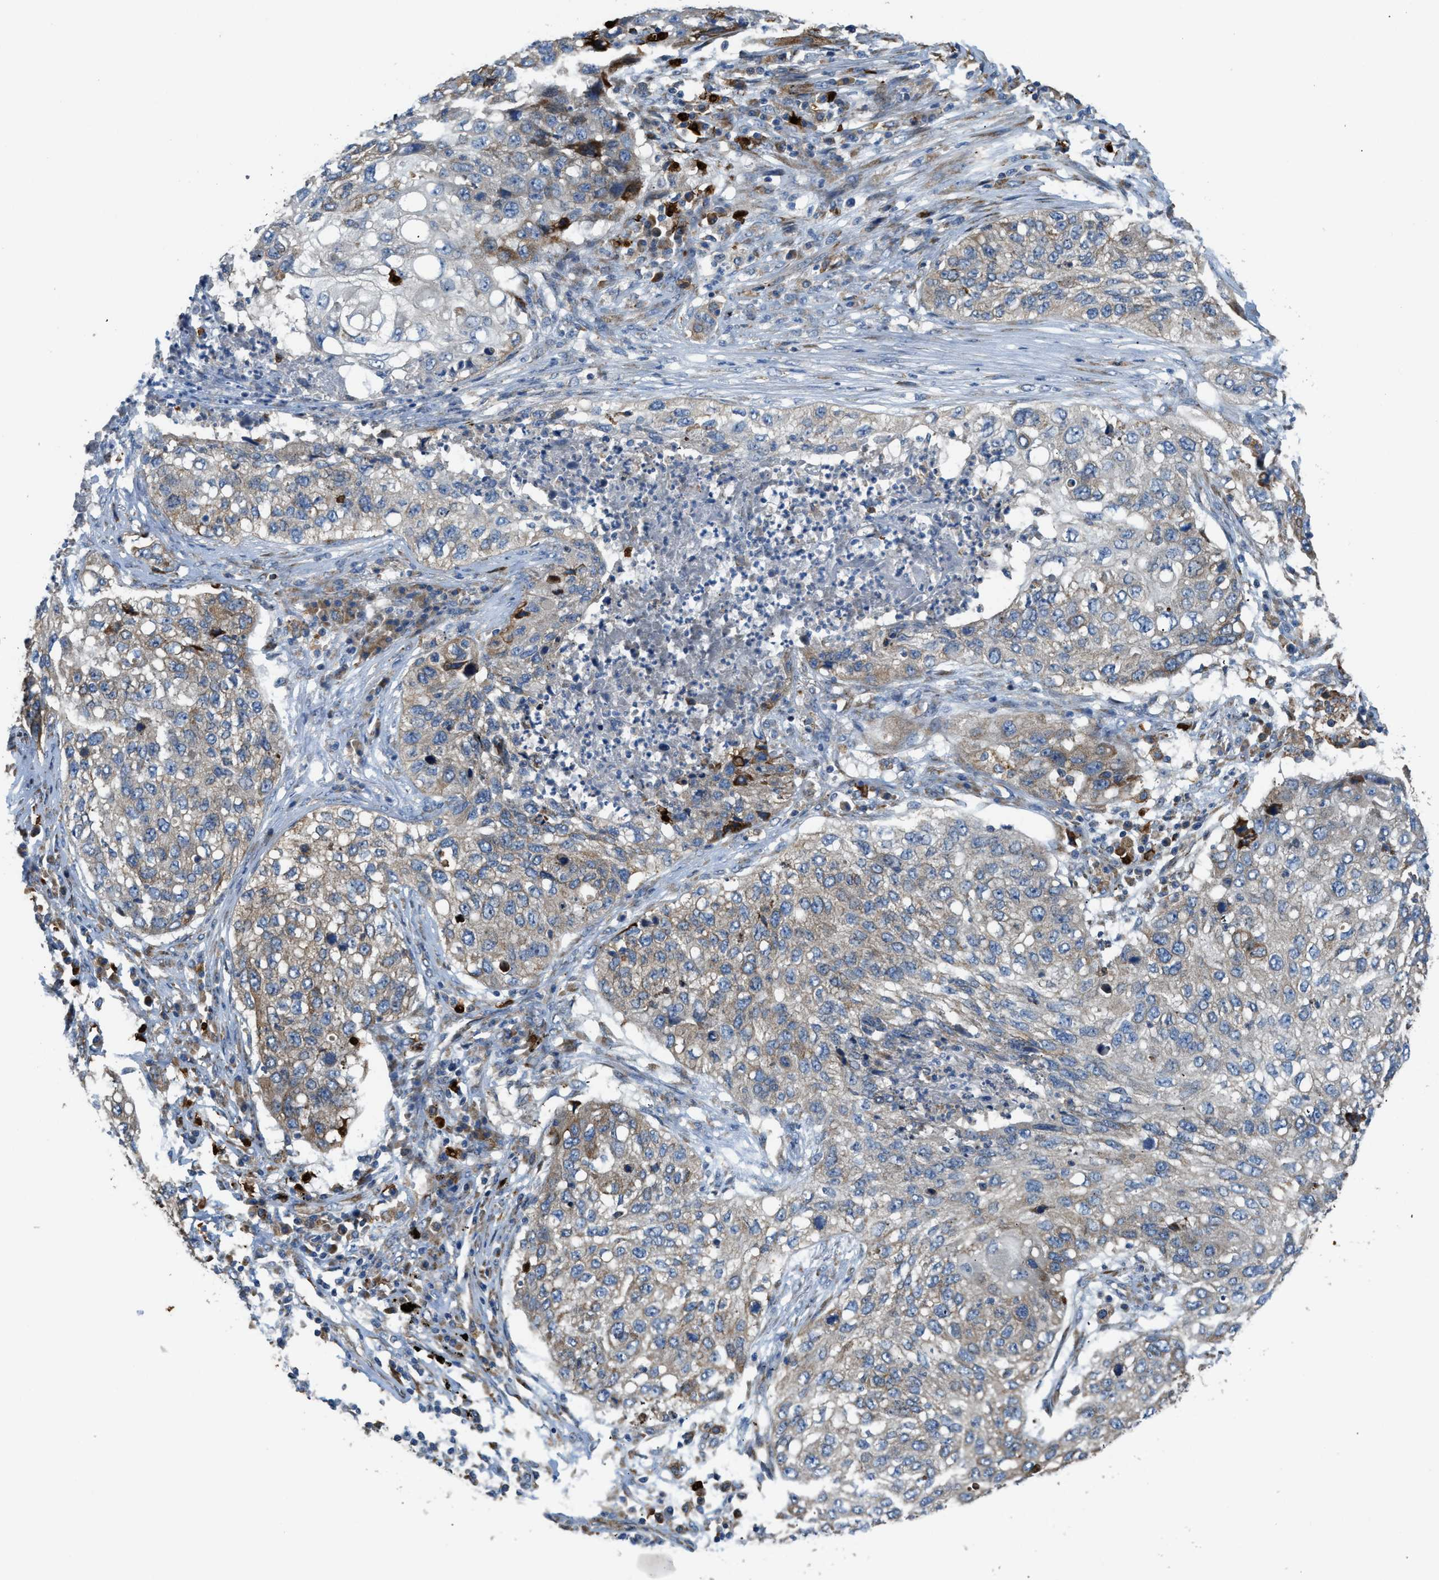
{"staining": {"intensity": "weak", "quantity": "<25%", "location": "cytoplasmic/membranous"}, "tissue": "lung cancer", "cell_type": "Tumor cells", "image_type": "cancer", "snomed": [{"axis": "morphology", "description": "Squamous cell carcinoma, NOS"}, {"axis": "topography", "description": "Lung"}], "caption": "An IHC photomicrograph of lung cancer is shown. There is no staining in tumor cells of lung cancer.", "gene": "TMEM68", "patient": {"sex": "female", "age": 63}}